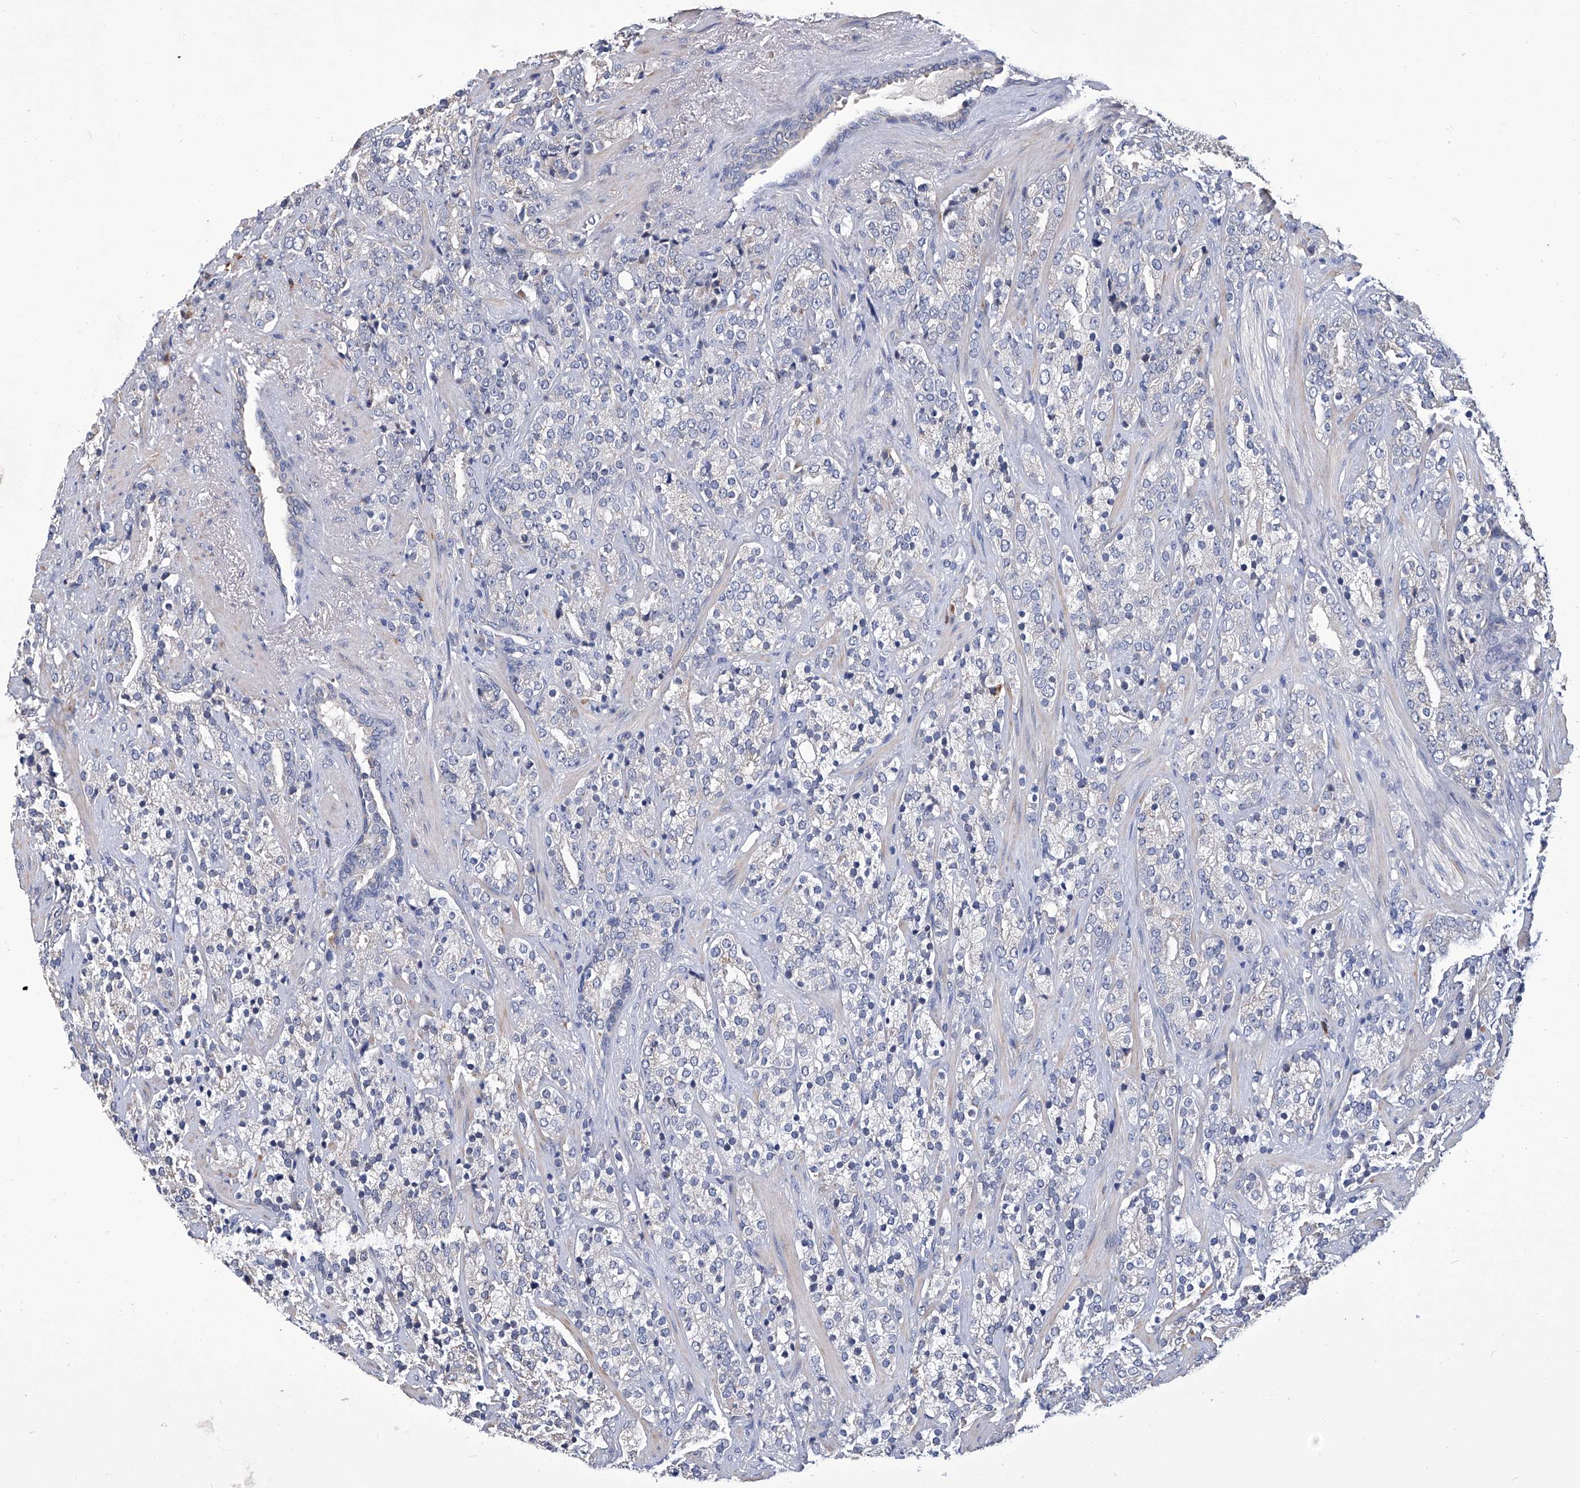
{"staining": {"intensity": "negative", "quantity": "none", "location": "none"}, "tissue": "prostate cancer", "cell_type": "Tumor cells", "image_type": "cancer", "snomed": [{"axis": "morphology", "description": "Adenocarcinoma, High grade"}, {"axis": "topography", "description": "Prostate"}], "caption": "This histopathology image is of adenocarcinoma (high-grade) (prostate) stained with immunohistochemistry to label a protein in brown with the nuclei are counter-stained blue. There is no expression in tumor cells. (DAB (3,3'-diaminobenzidine) immunohistochemistry with hematoxylin counter stain).", "gene": "OAT", "patient": {"sex": "male", "age": 71}}